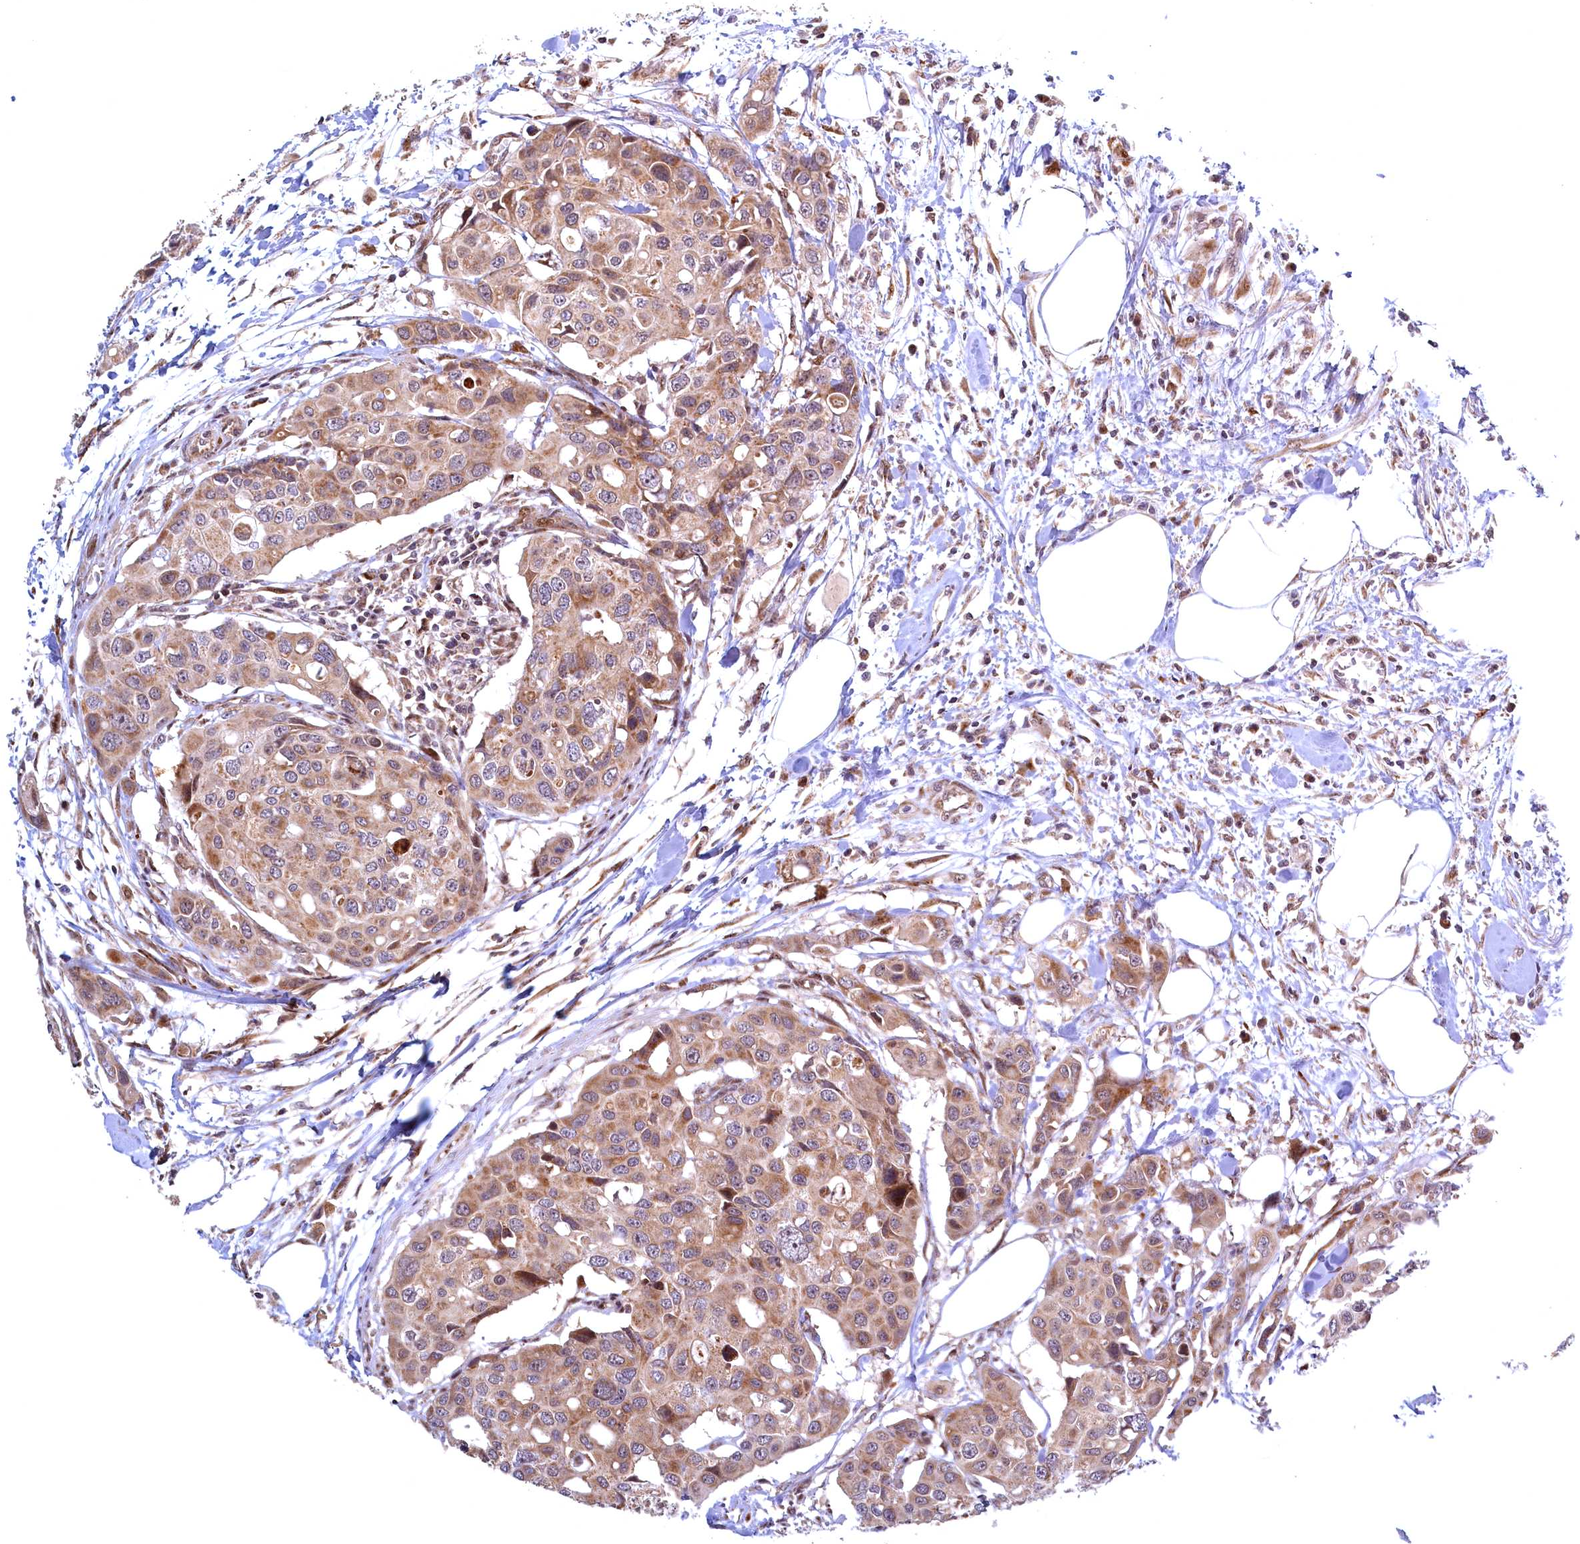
{"staining": {"intensity": "moderate", "quantity": ">75%", "location": "cytoplasmic/membranous"}, "tissue": "colorectal cancer", "cell_type": "Tumor cells", "image_type": "cancer", "snomed": [{"axis": "morphology", "description": "Adenocarcinoma, NOS"}, {"axis": "topography", "description": "Colon"}], "caption": "Immunohistochemical staining of colorectal cancer (adenocarcinoma) exhibits medium levels of moderate cytoplasmic/membranous protein expression in about >75% of tumor cells.", "gene": "PLA2G10", "patient": {"sex": "male", "age": 77}}